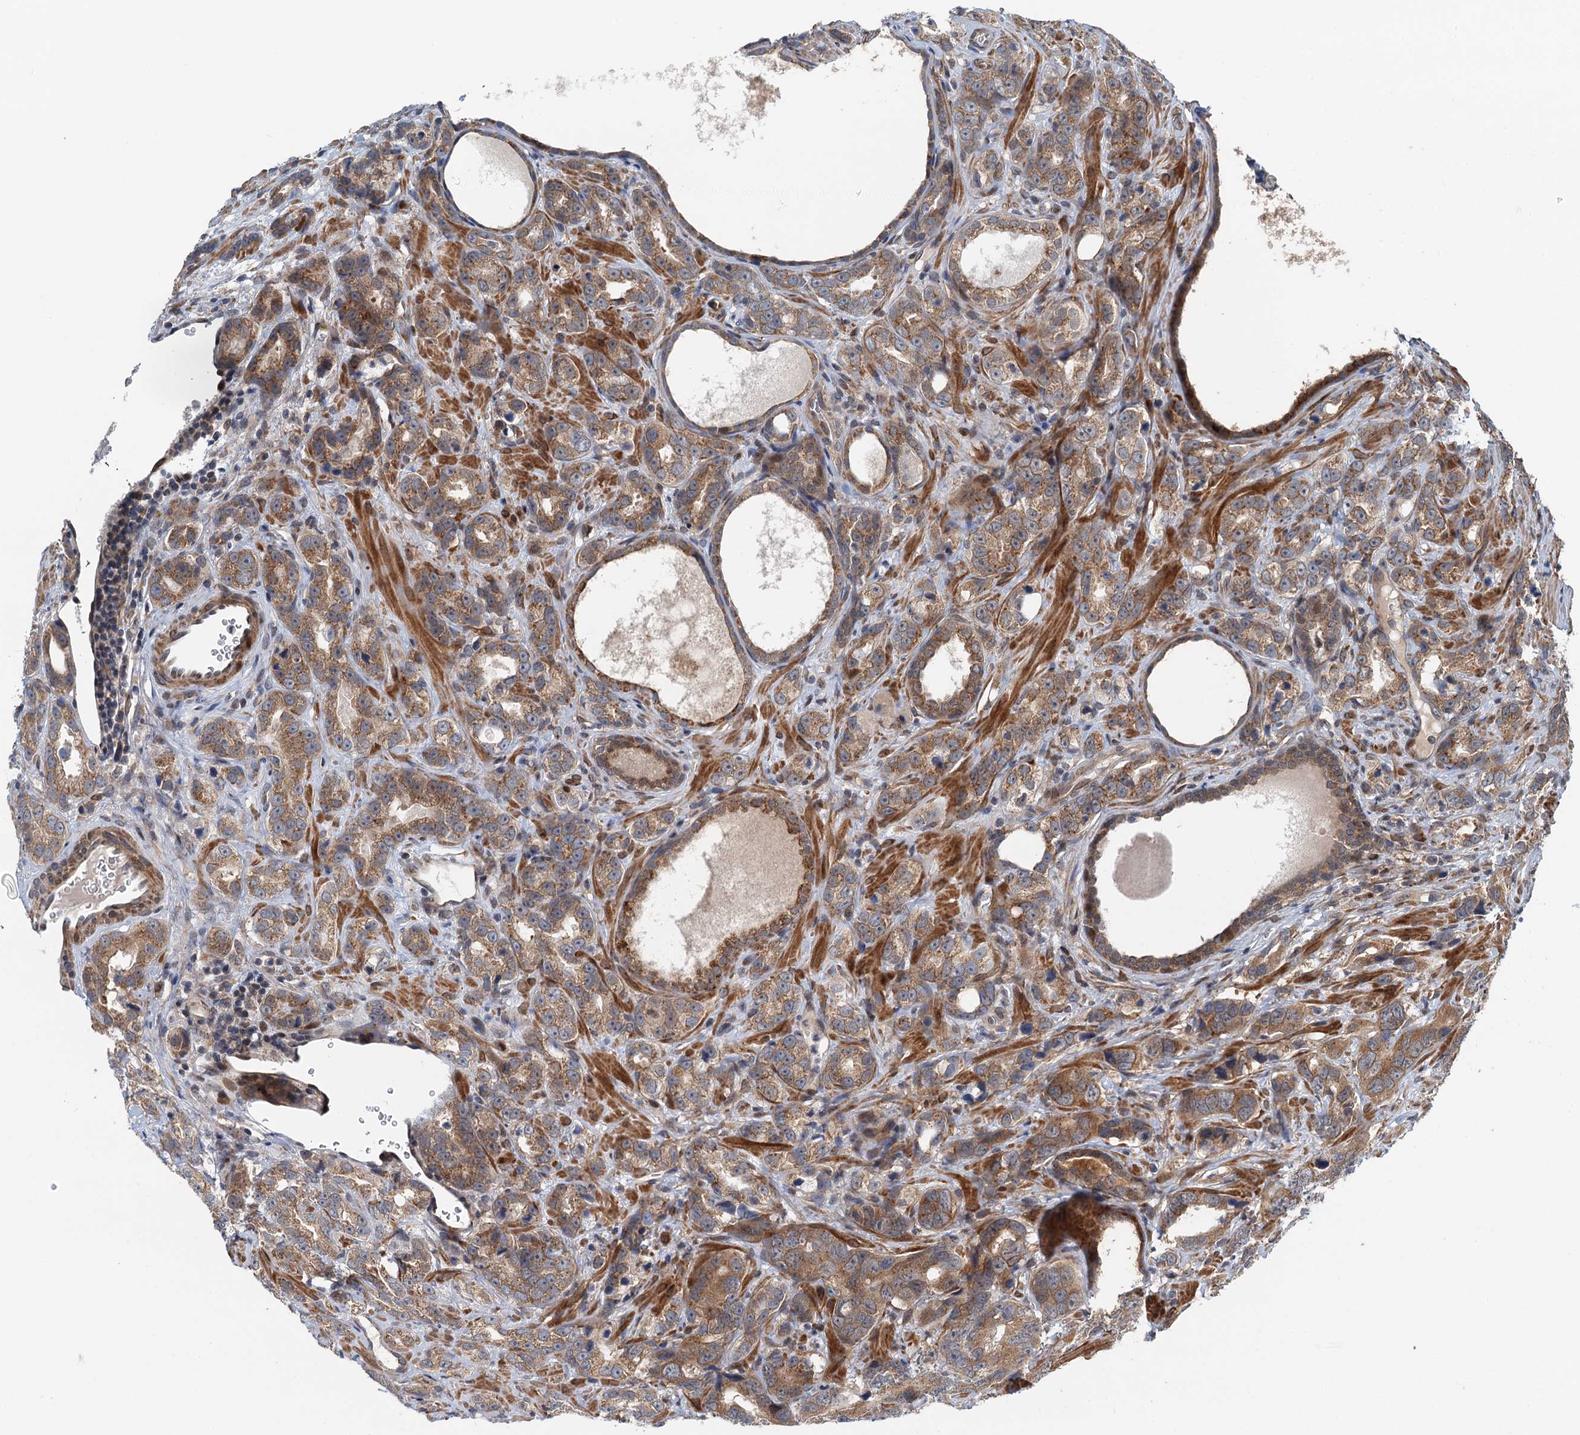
{"staining": {"intensity": "moderate", "quantity": ">75%", "location": "cytoplasmic/membranous"}, "tissue": "prostate cancer", "cell_type": "Tumor cells", "image_type": "cancer", "snomed": [{"axis": "morphology", "description": "Adenocarcinoma, High grade"}, {"axis": "topography", "description": "Prostate"}], "caption": "IHC image of human prostate cancer (adenocarcinoma (high-grade)) stained for a protein (brown), which reveals medium levels of moderate cytoplasmic/membranous expression in about >75% of tumor cells.", "gene": "DYNC2I2", "patient": {"sex": "male", "age": 62}}